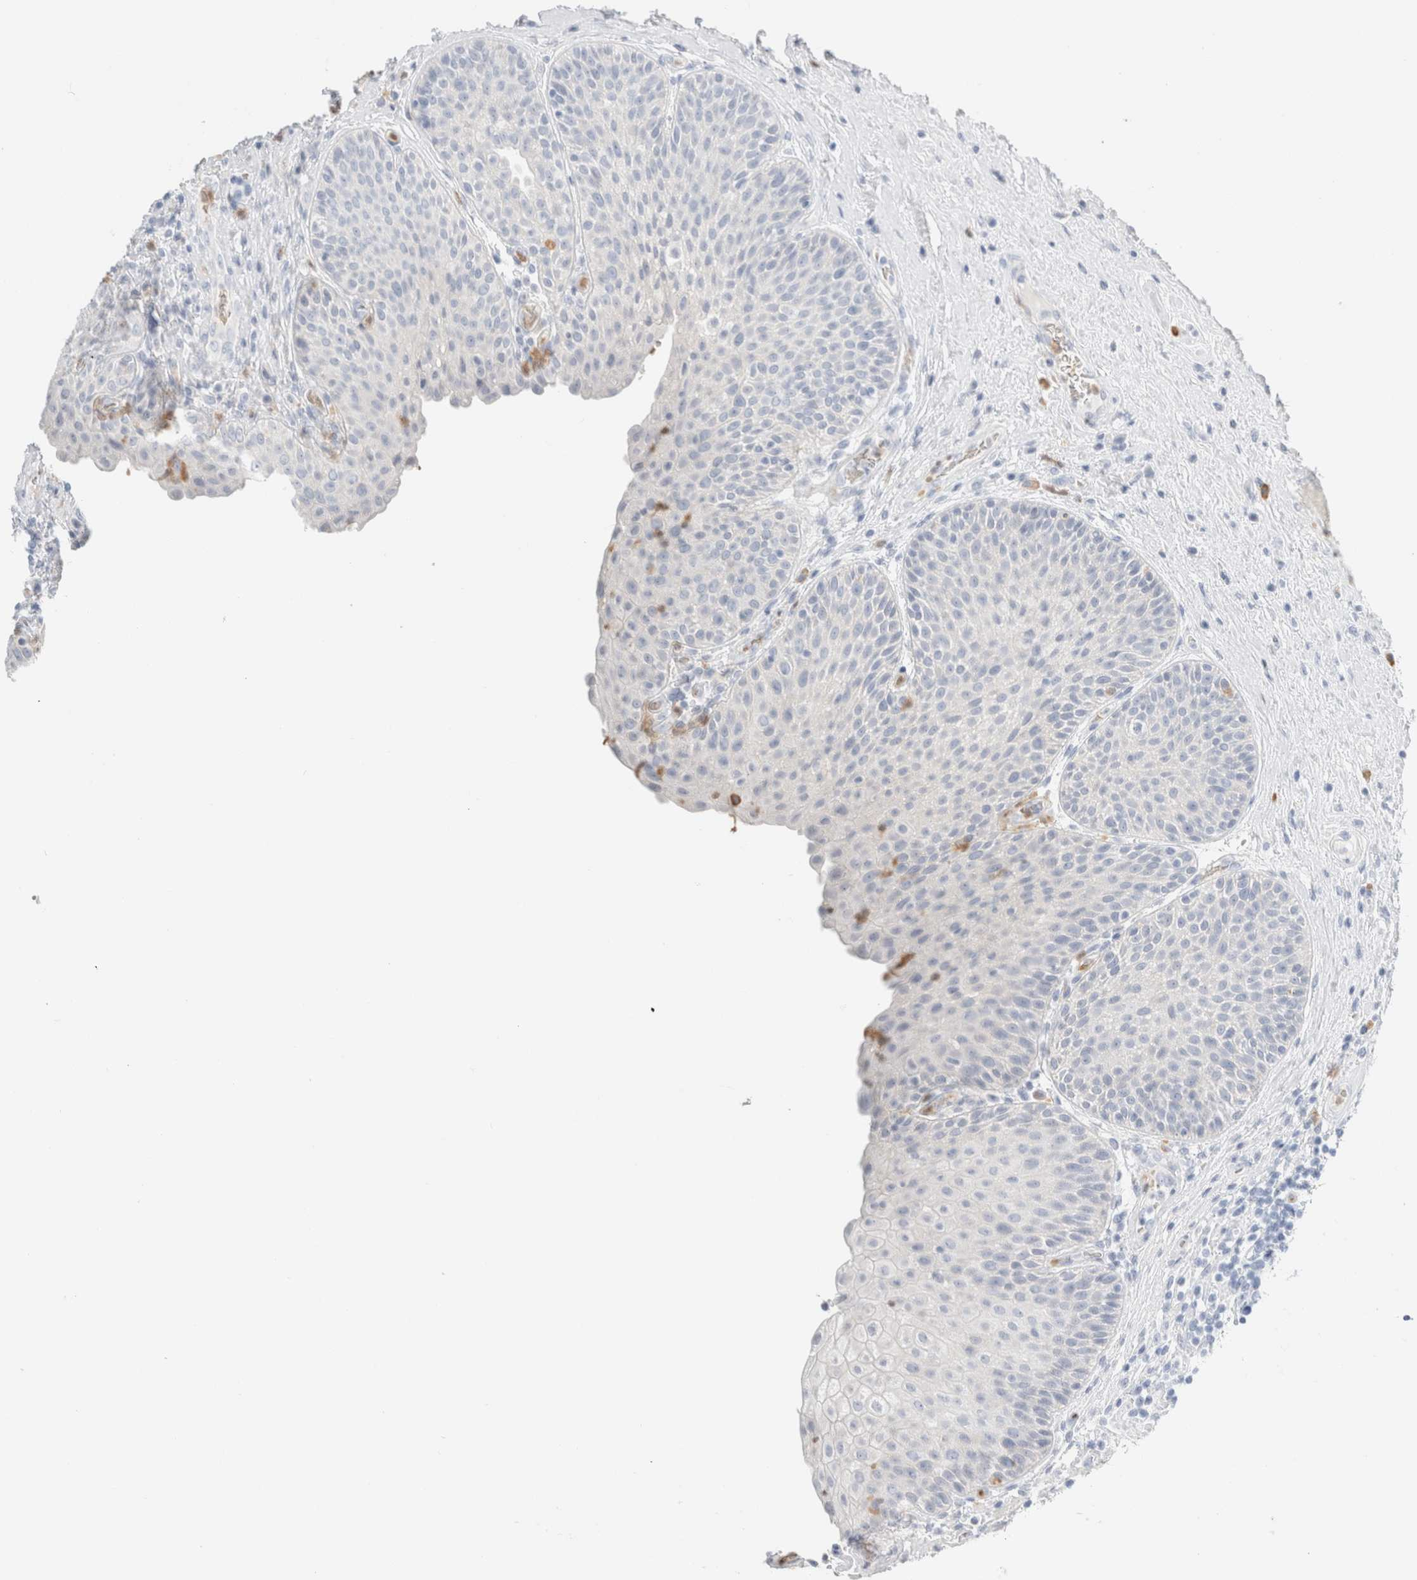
{"staining": {"intensity": "negative", "quantity": "none", "location": "none"}, "tissue": "urinary bladder", "cell_type": "Urothelial cells", "image_type": "normal", "snomed": [{"axis": "morphology", "description": "Normal tissue, NOS"}, {"axis": "topography", "description": "Urinary bladder"}], "caption": "Urinary bladder stained for a protein using immunohistochemistry displays no positivity urothelial cells.", "gene": "ARG1", "patient": {"sex": "female", "age": 62}}